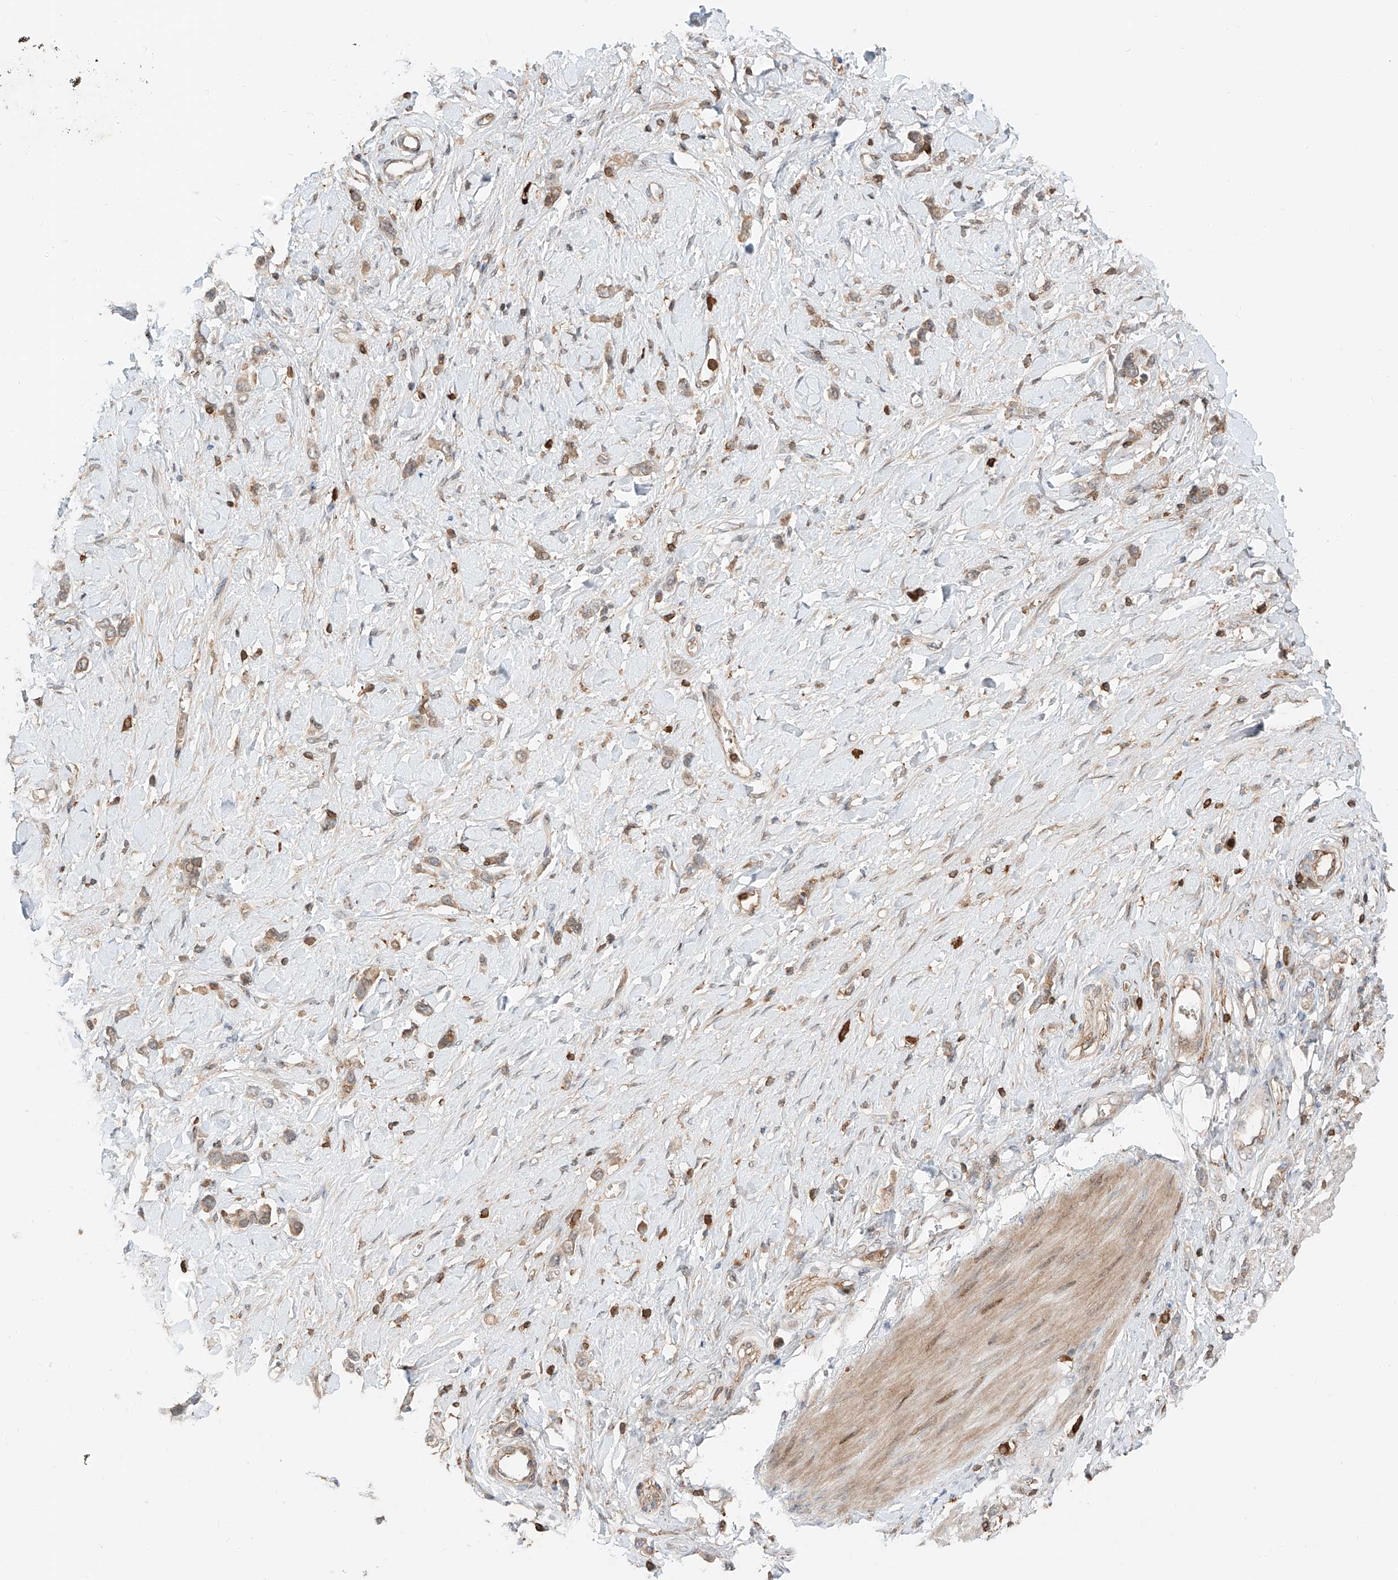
{"staining": {"intensity": "weak", "quantity": "25%-75%", "location": "cytoplasmic/membranous"}, "tissue": "stomach cancer", "cell_type": "Tumor cells", "image_type": "cancer", "snomed": [{"axis": "morphology", "description": "Normal tissue, NOS"}, {"axis": "morphology", "description": "Adenocarcinoma, NOS"}, {"axis": "topography", "description": "Stomach, upper"}, {"axis": "topography", "description": "Stomach"}], "caption": "Brown immunohistochemical staining in human adenocarcinoma (stomach) reveals weak cytoplasmic/membranous positivity in about 25%-75% of tumor cells. The staining was performed using DAB to visualize the protein expression in brown, while the nuclei were stained in blue with hematoxylin (Magnification: 20x).", "gene": "CEP162", "patient": {"sex": "female", "age": 65}}